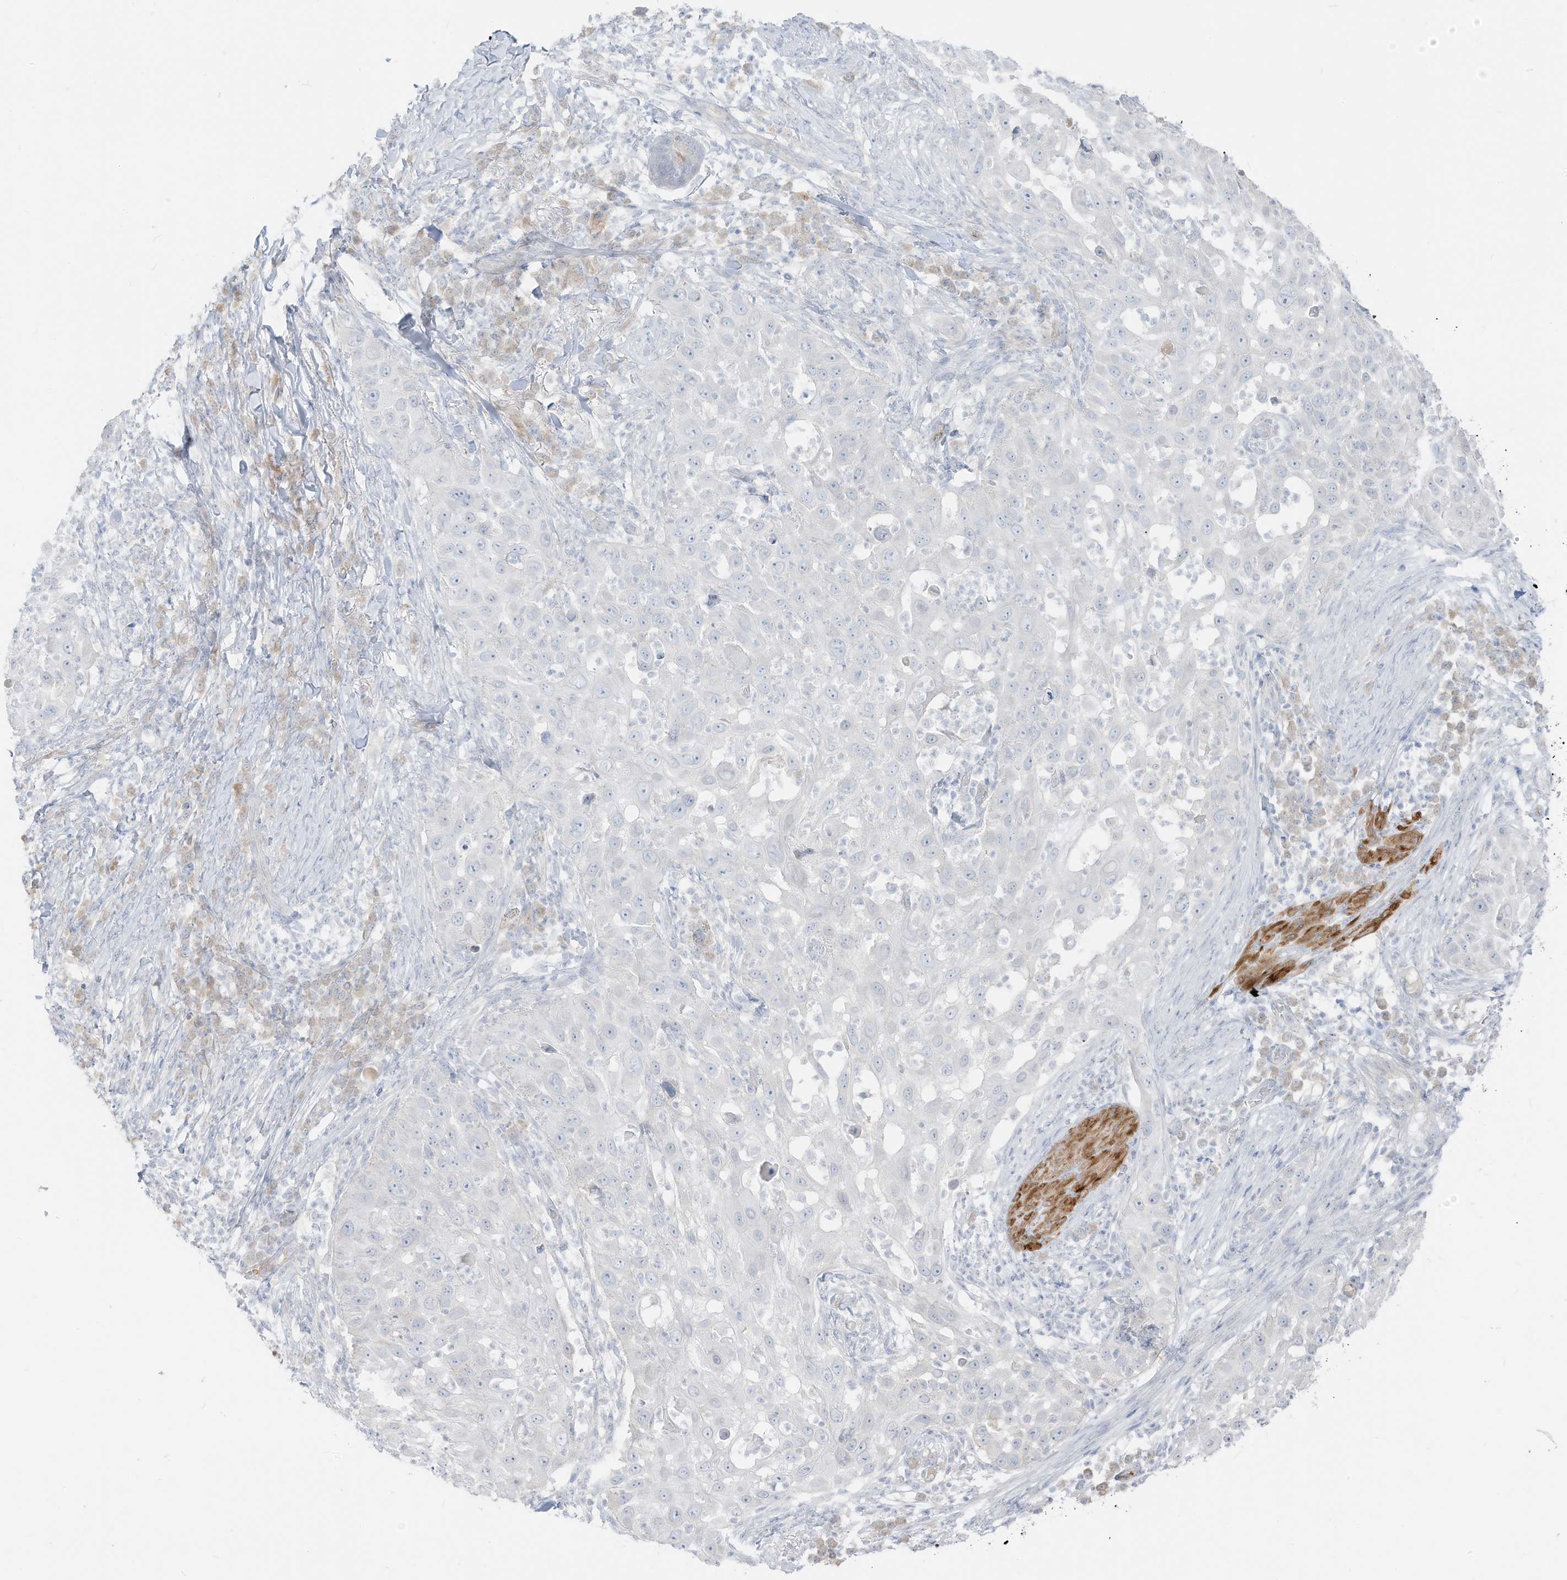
{"staining": {"intensity": "negative", "quantity": "none", "location": "none"}, "tissue": "skin cancer", "cell_type": "Tumor cells", "image_type": "cancer", "snomed": [{"axis": "morphology", "description": "Squamous cell carcinoma, NOS"}, {"axis": "topography", "description": "Skin"}], "caption": "Skin squamous cell carcinoma was stained to show a protein in brown. There is no significant staining in tumor cells.", "gene": "C11orf87", "patient": {"sex": "female", "age": 44}}